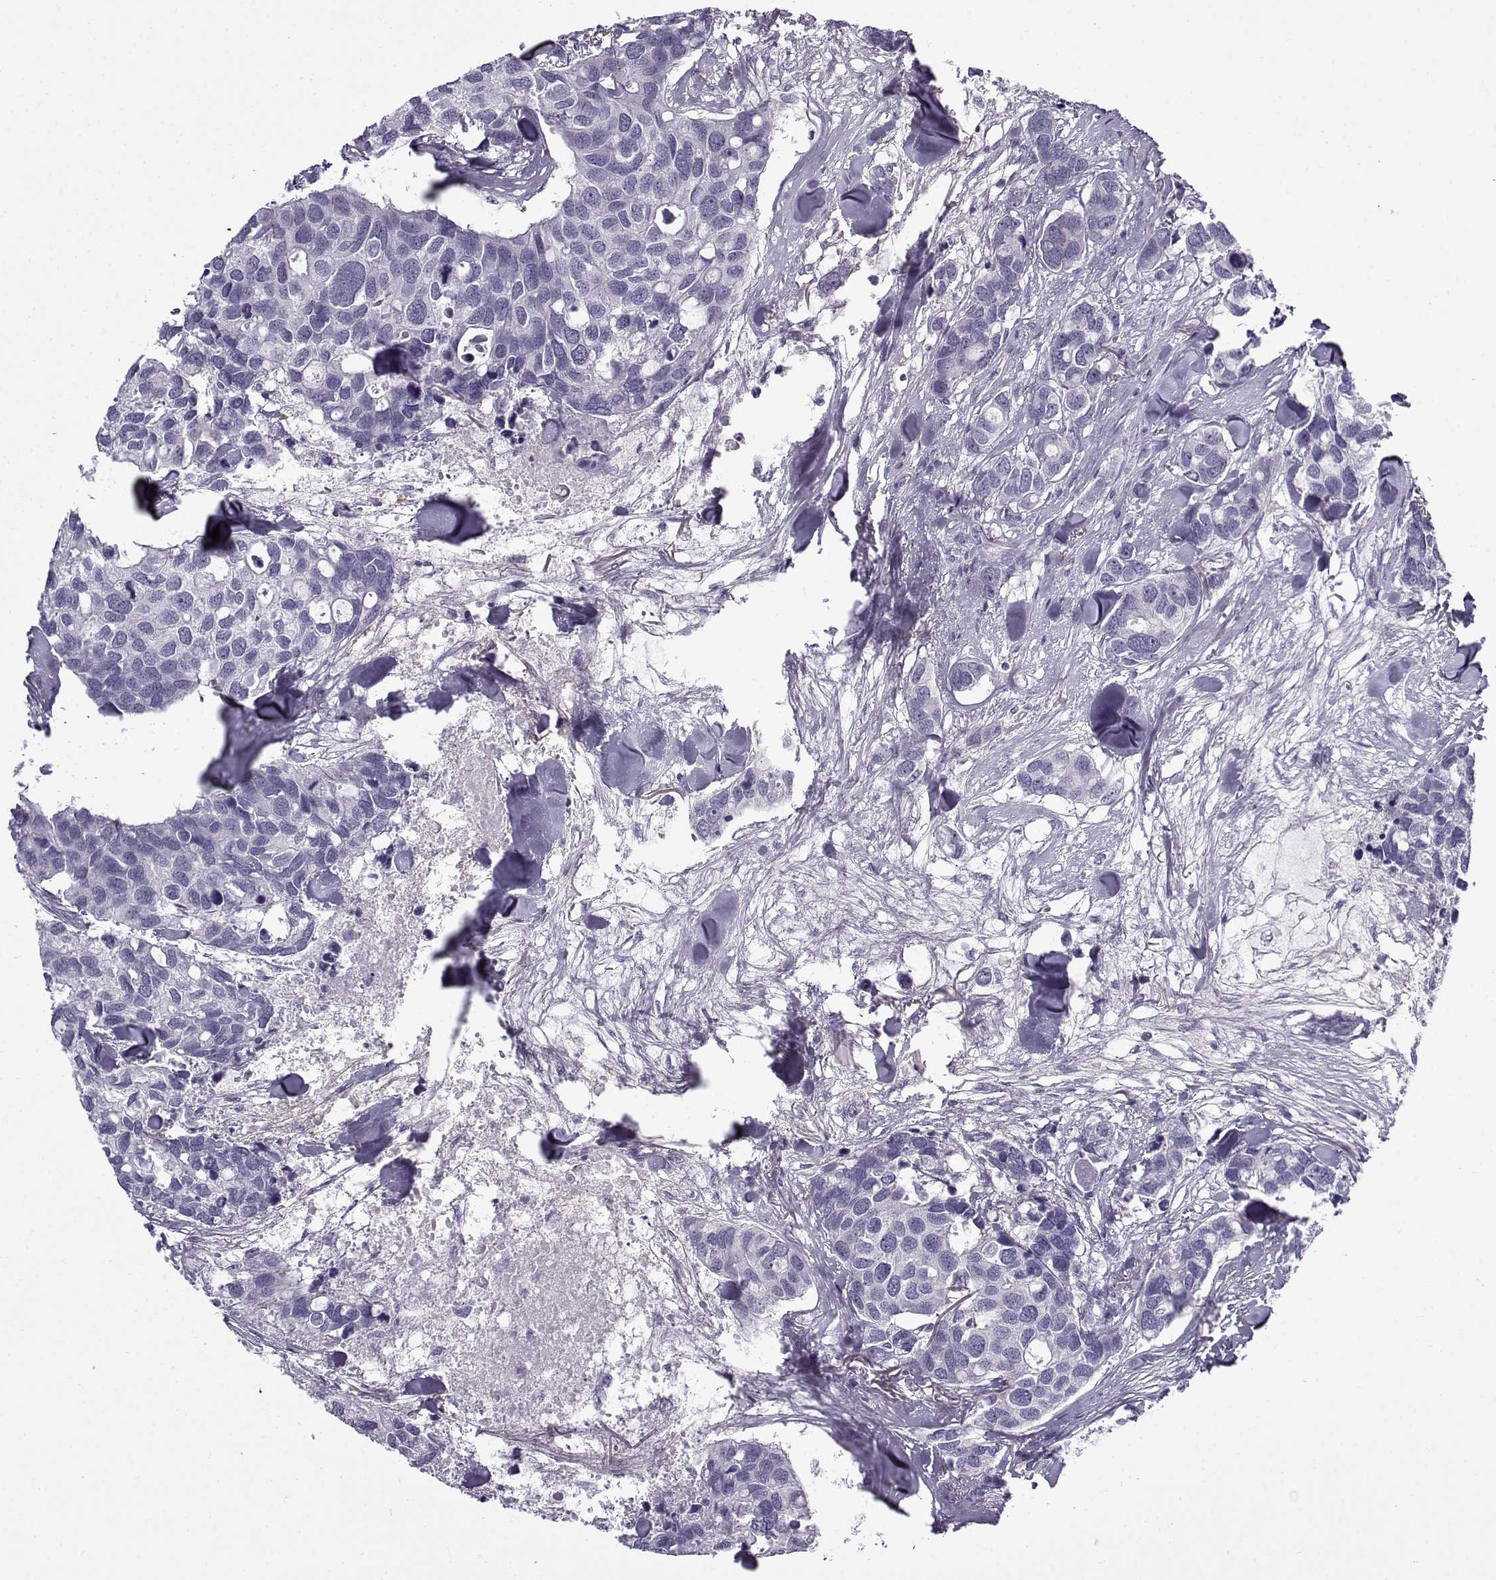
{"staining": {"intensity": "negative", "quantity": "none", "location": "none"}, "tissue": "breast cancer", "cell_type": "Tumor cells", "image_type": "cancer", "snomed": [{"axis": "morphology", "description": "Duct carcinoma"}, {"axis": "topography", "description": "Breast"}], "caption": "IHC of human breast cancer (invasive ductal carcinoma) shows no staining in tumor cells.", "gene": "GTSF1L", "patient": {"sex": "female", "age": 83}}